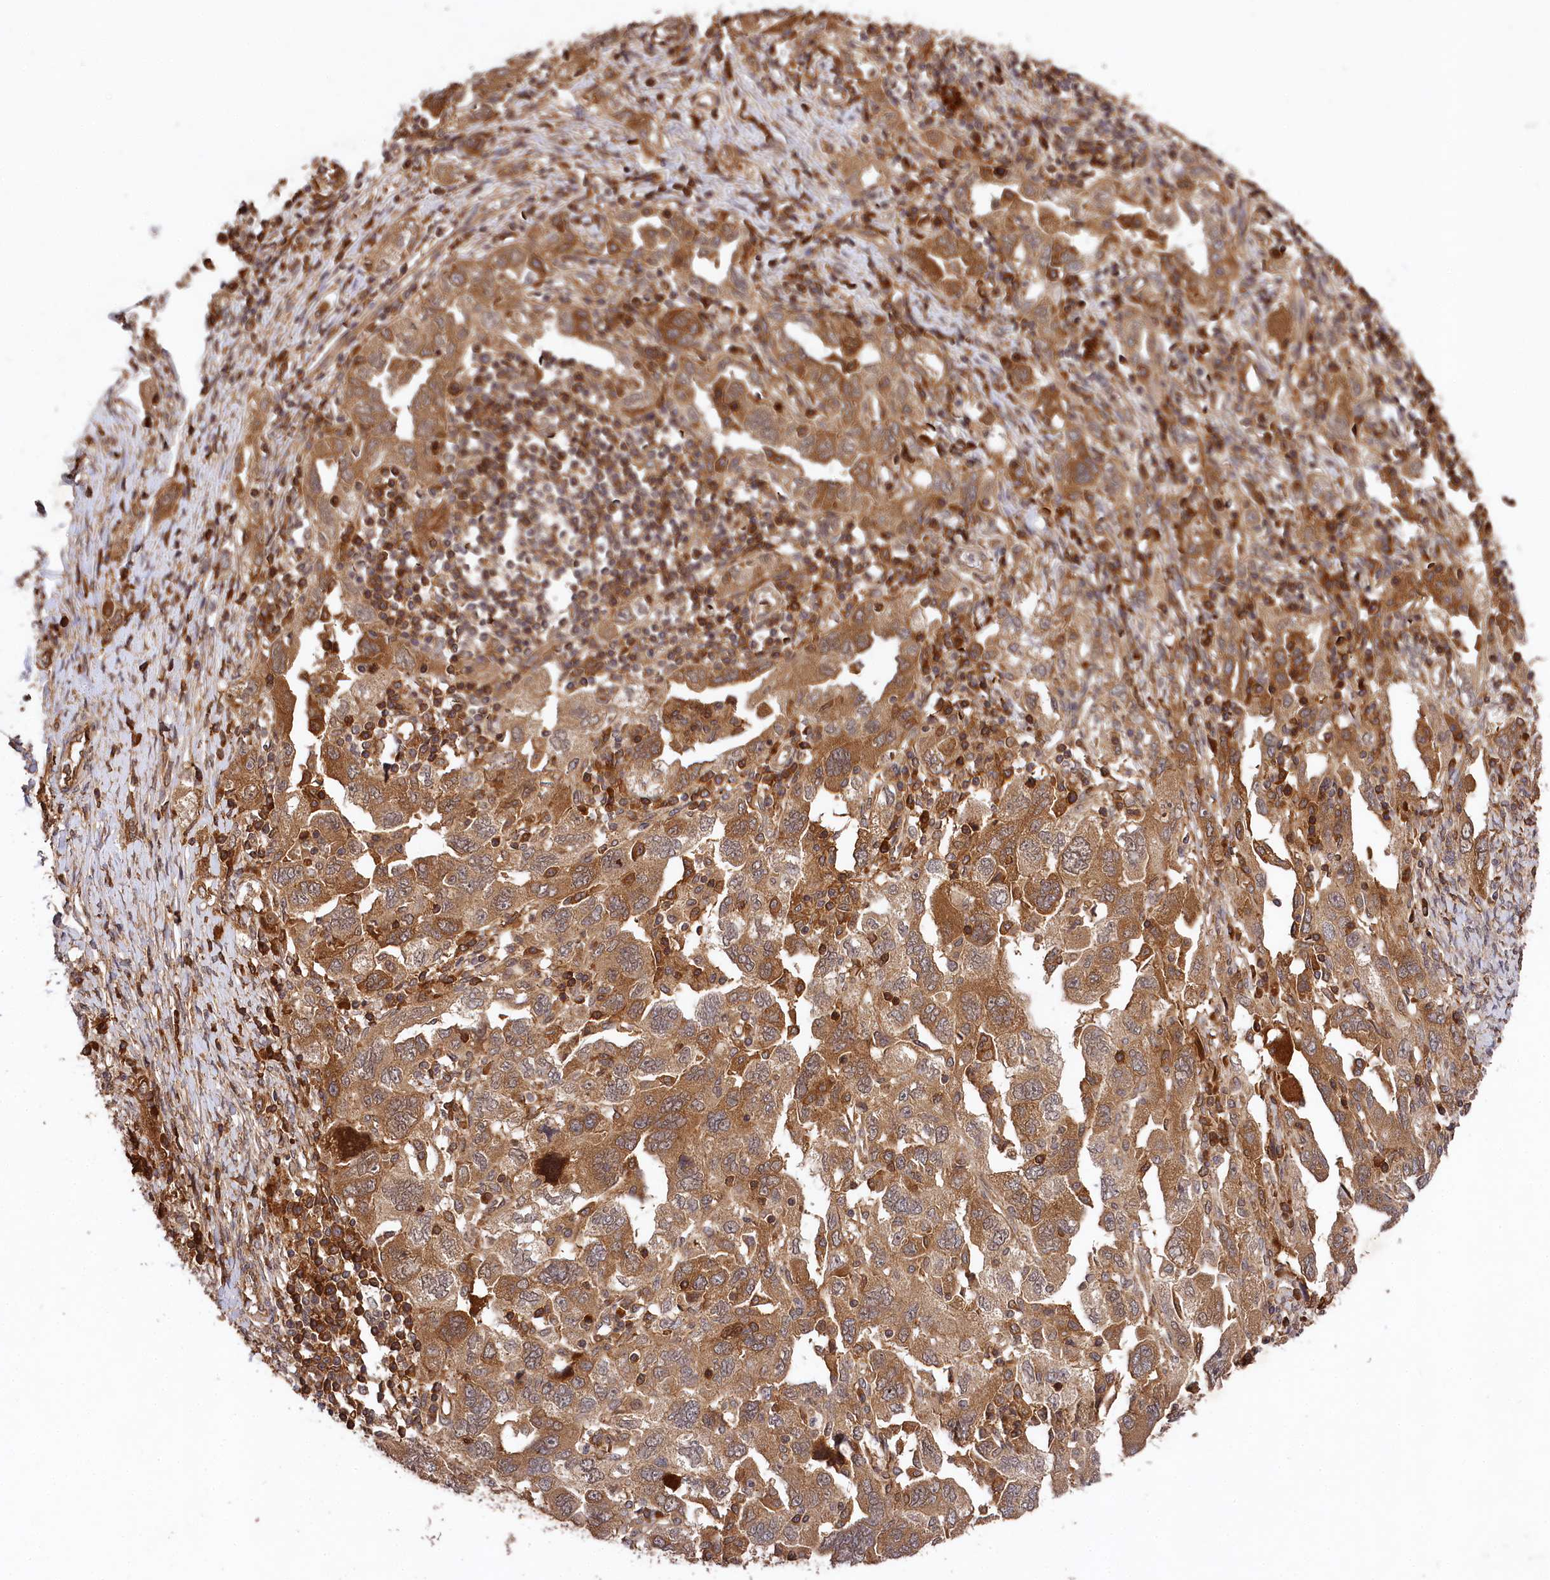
{"staining": {"intensity": "moderate", "quantity": ">75%", "location": "cytoplasmic/membranous"}, "tissue": "ovarian cancer", "cell_type": "Tumor cells", "image_type": "cancer", "snomed": [{"axis": "morphology", "description": "Carcinoma, NOS"}, {"axis": "morphology", "description": "Cystadenocarcinoma, serous, NOS"}, {"axis": "topography", "description": "Ovary"}], "caption": "Serous cystadenocarcinoma (ovarian) stained with immunohistochemistry demonstrates moderate cytoplasmic/membranous expression in about >75% of tumor cells.", "gene": "MCF2L2", "patient": {"sex": "female", "age": 69}}